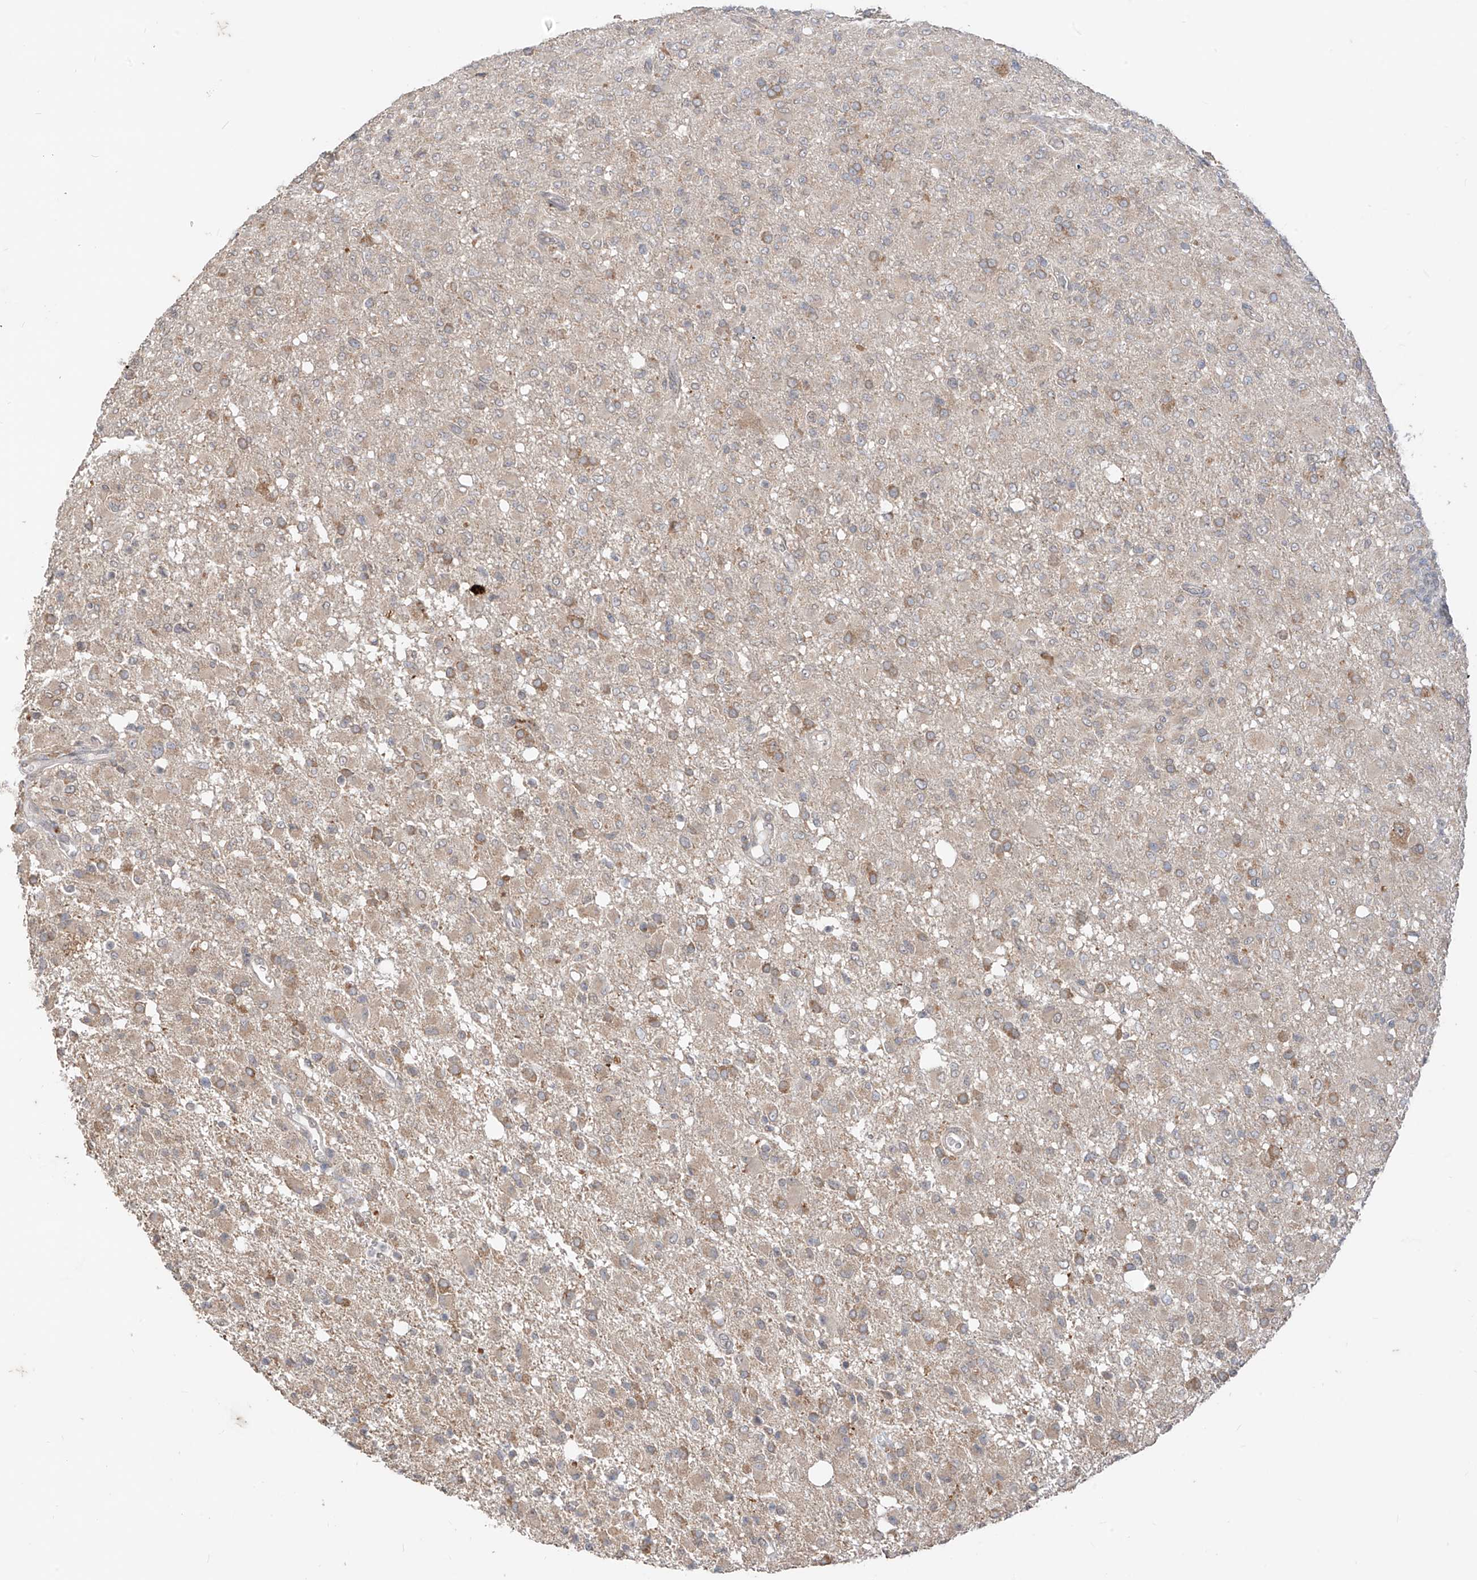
{"staining": {"intensity": "weak", "quantity": "25%-75%", "location": "cytoplasmic/membranous"}, "tissue": "glioma", "cell_type": "Tumor cells", "image_type": "cancer", "snomed": [{"axis": "morphology", "description": "Glioma, malignant, High grade"}, {"axis": "topography", "description": "Brain"}], "caption": "A histopathology image of malignant high-grade glioma stained for a protein exhibits weak cytoplasmic/membranous brown staining in tumor cells. Using DAB (3,3'-diaminobenzidine) (brown) and hematoxylin (blue) stains, captured at high magnification using brightfield microscopy.", "gene": "MTUS2", "patient": {"sex": "female", "age": 57}}